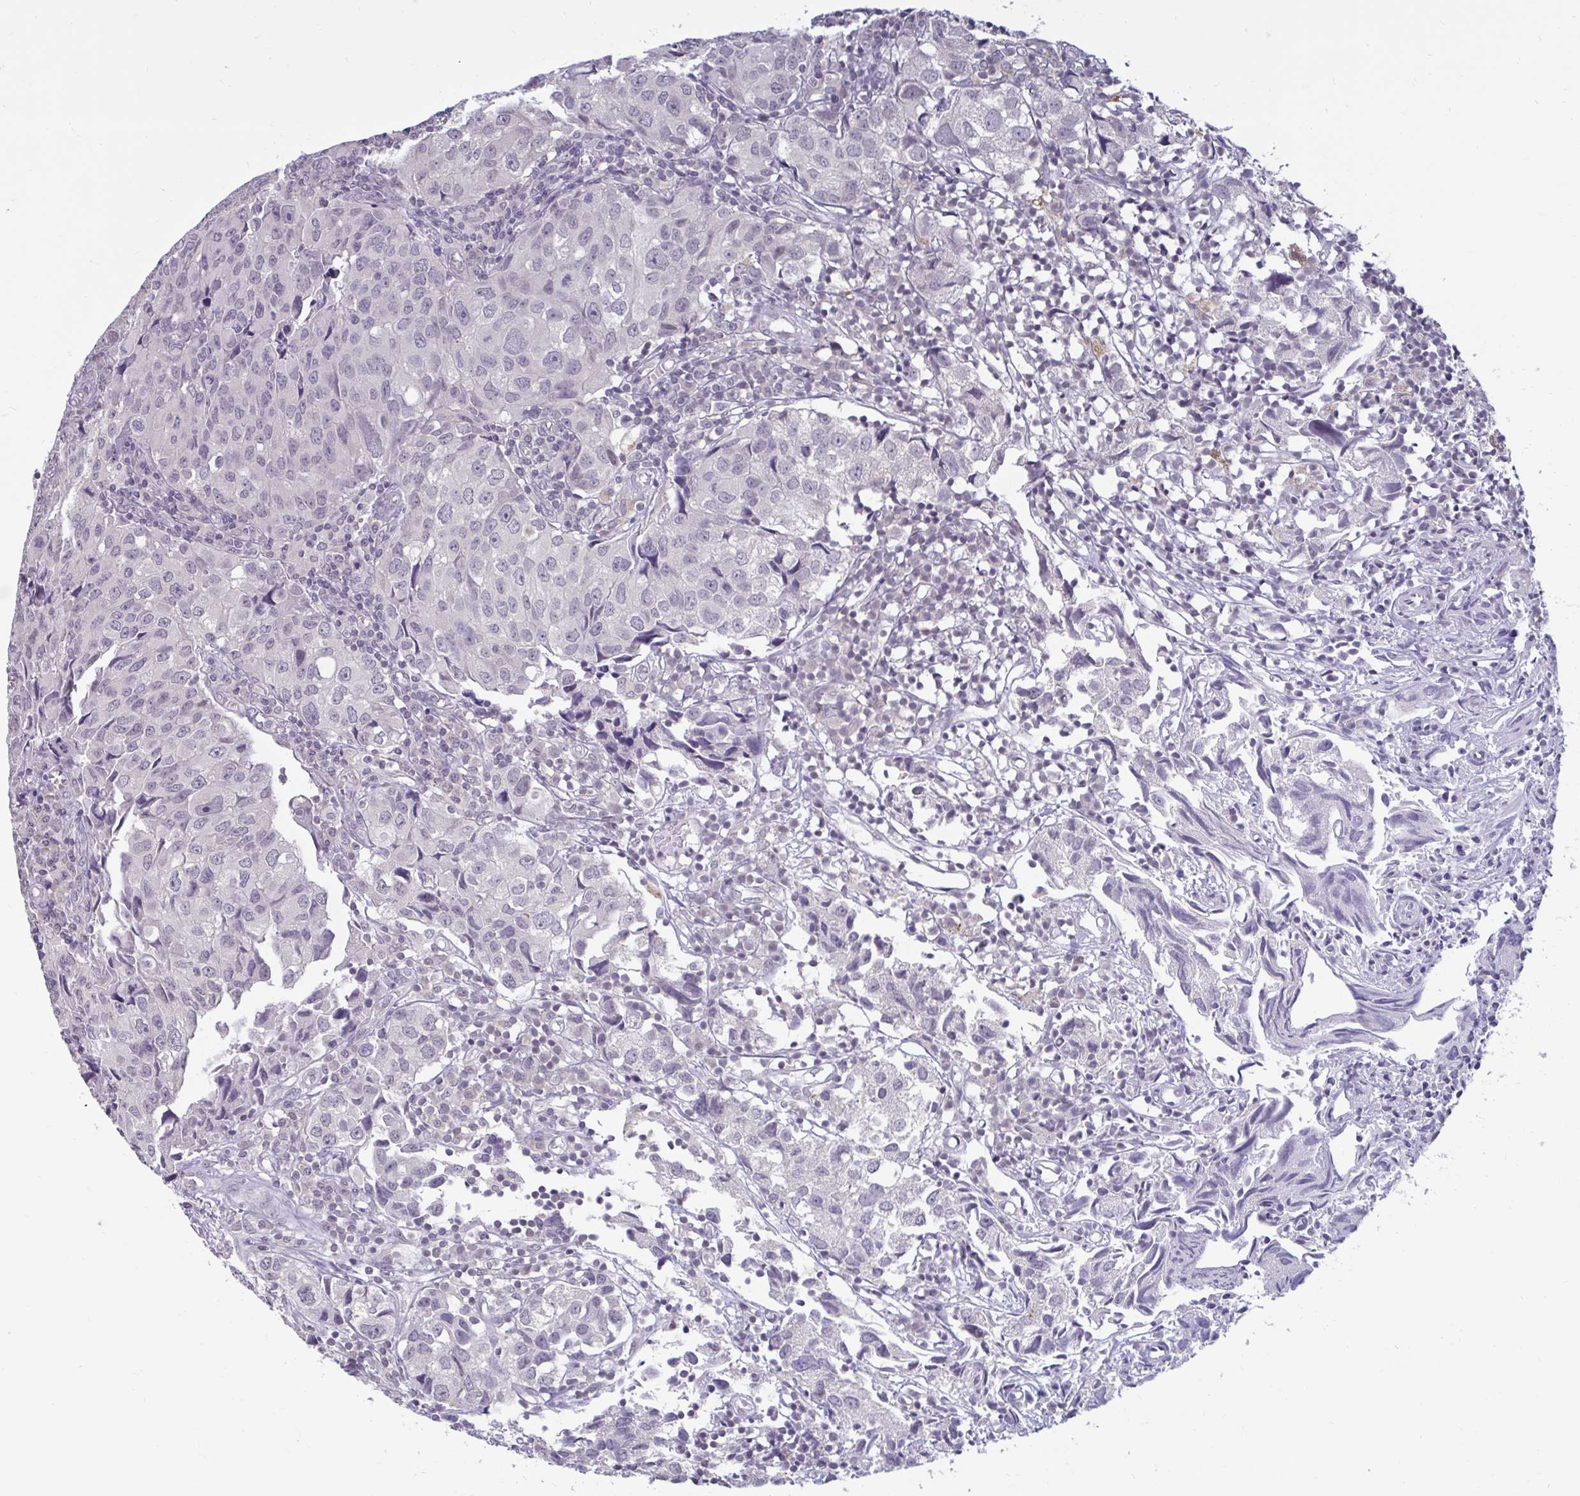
{"staining": {"intensity": "negative", "quantity": "none", "location": "none"}, "tissue": "urothelial cancer", "cell_type": "Tumor cells", "image_type": "cancer", "snomed": [{"axis": "morphology", "description": "Urothelial carcinoma, High grade"}, {"axis": "topography", "description": "Urinary bladder"}], "caption": "DAB immunohistochemical staining of human high-grade urothelial carcinoma reveals no significant expression in tumor cells.", "gene": "ARPP19", "patient": {"sex": "female", "age": 75}}